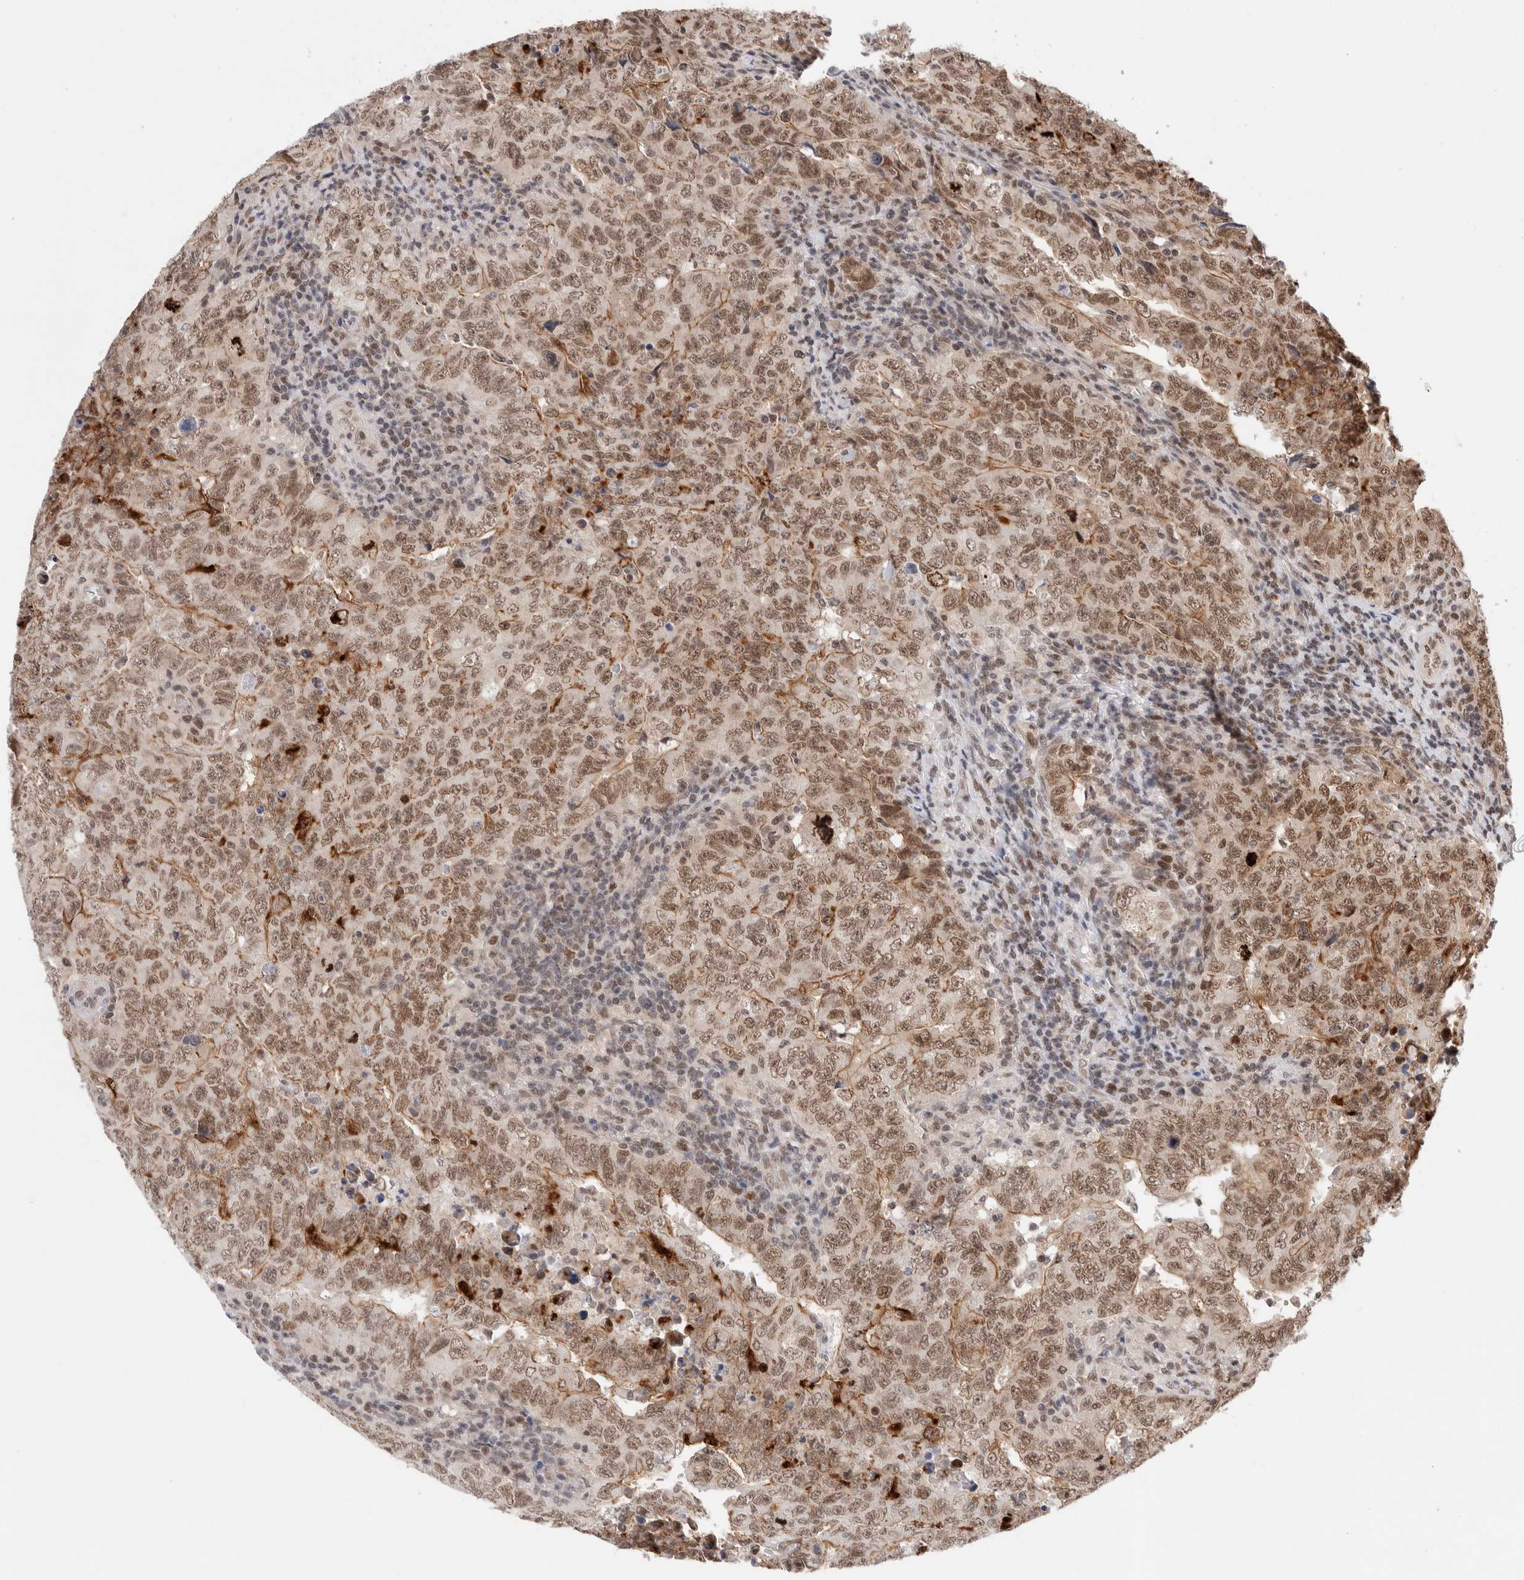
{"staining": {"intensity": "weak", "quantity": ">75%", "location": "nuclear"}, "tissue": "testis cancer", "cell_type": "Tumor cells", "image_type": "cancer", "snomed": [{"axis": "morphology", "description": "Carcinoma, Embryonal, NOS"}, {"axis": "topography", "description": "Testis"}], "caption": "Weak nuclear protein positivity is seen in about >75% of tumor cells in embryonal carcinoma (testis).", "gene": "GATAD2A", "patient": {"sex": "male", "age": 26}}